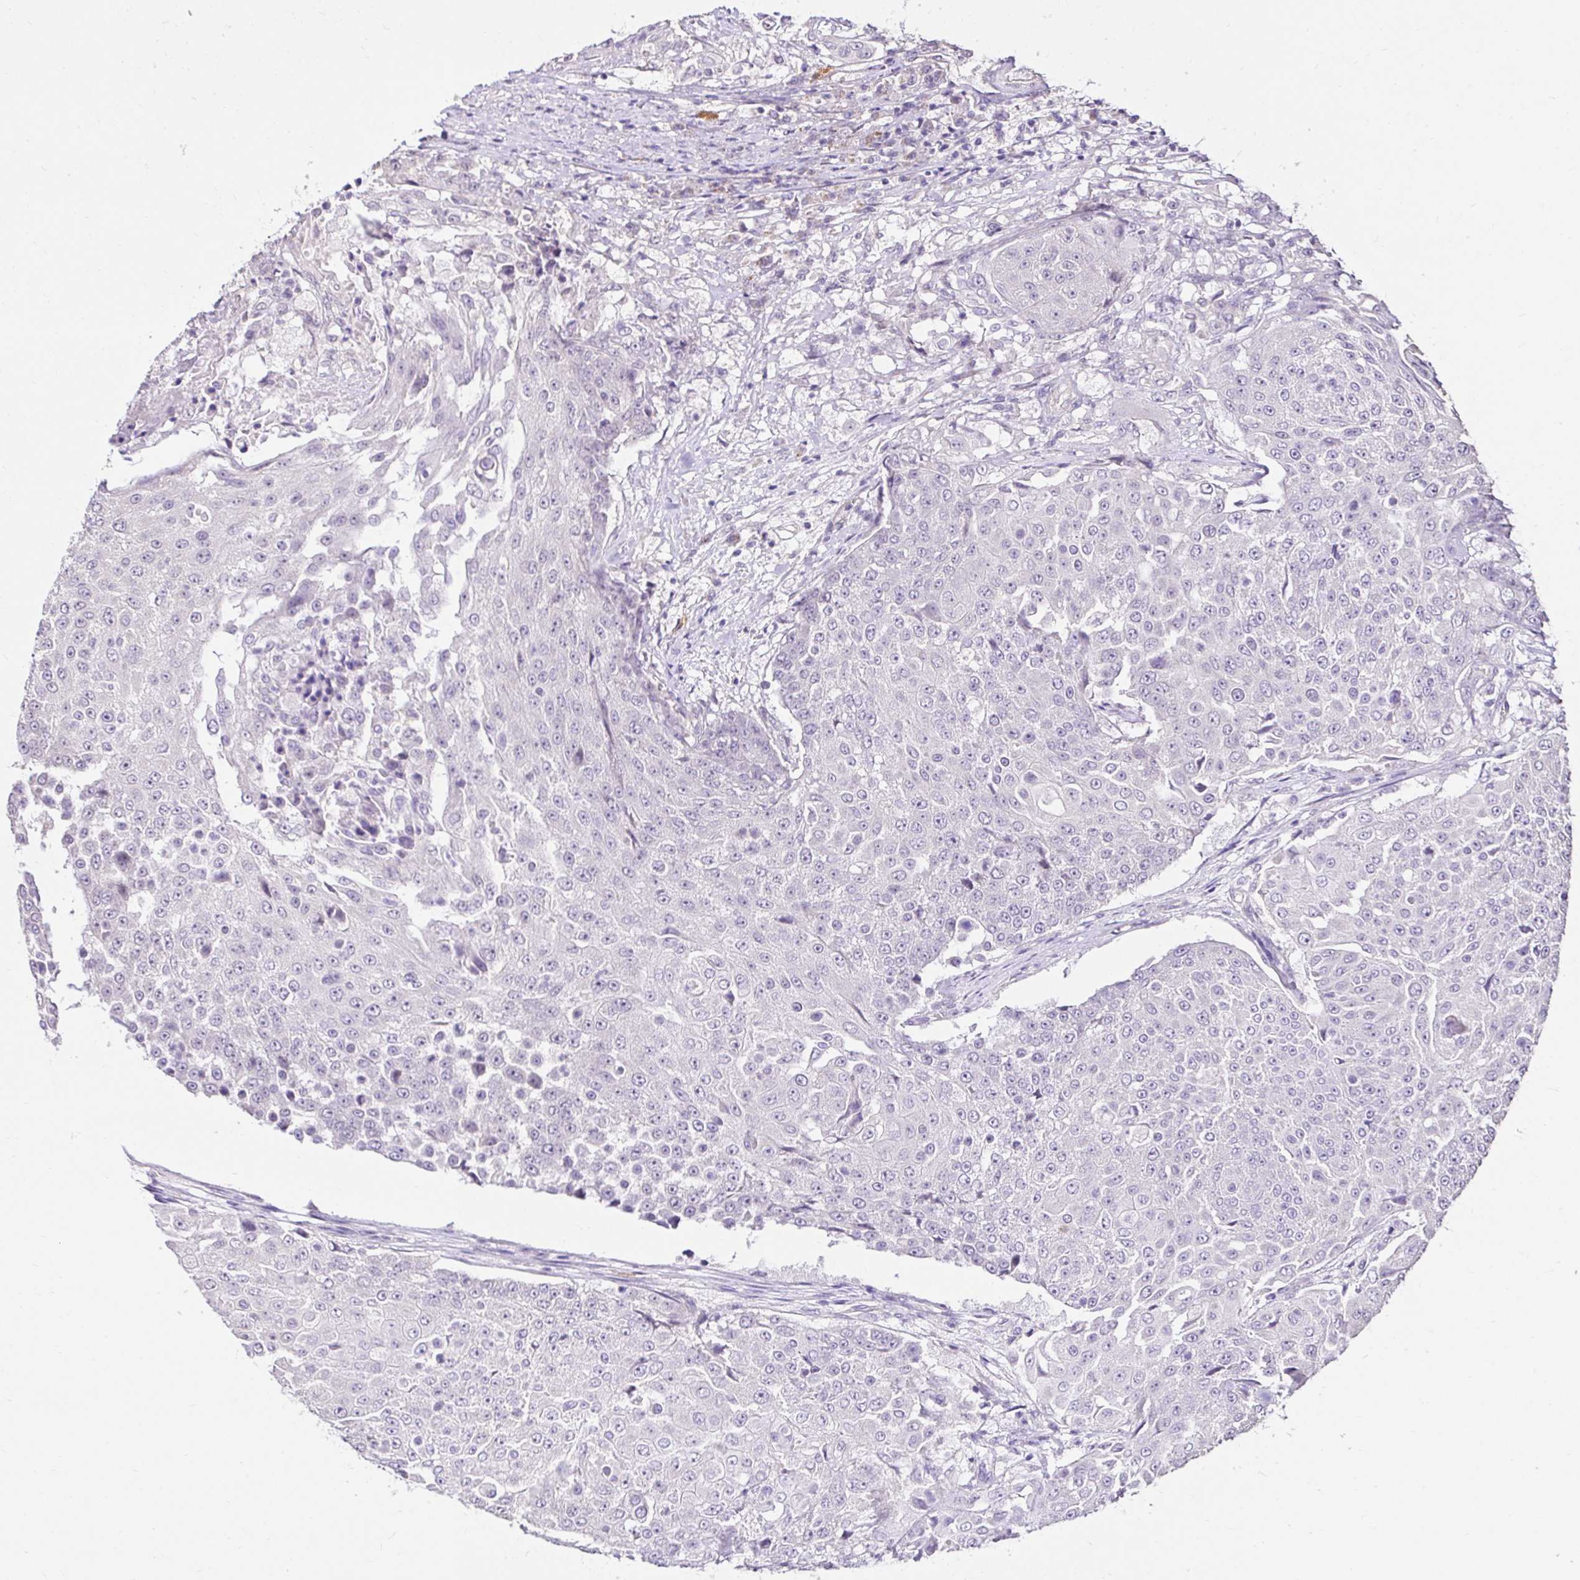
{"staining": {"intensity": "negative", "quantity": "none", "location": "none"}, "tissue": "urothelial cancer", "cell_type": "Tumor cells", "image_type": "cancer", "snomed": [{"axis": "morphology", "description": "Urothelial carcinoma, High grade"}, {"axis": "topography", "description": "Urinary bladder"}], "caption": "This is a micrograph of immunohistochemistry (IHC) staining of high-grade urothelial carcinoma, which shows no positivity in tumor cells.", "gene": "KIAA1210", "patient": {"sex": "female", "age": 63}}